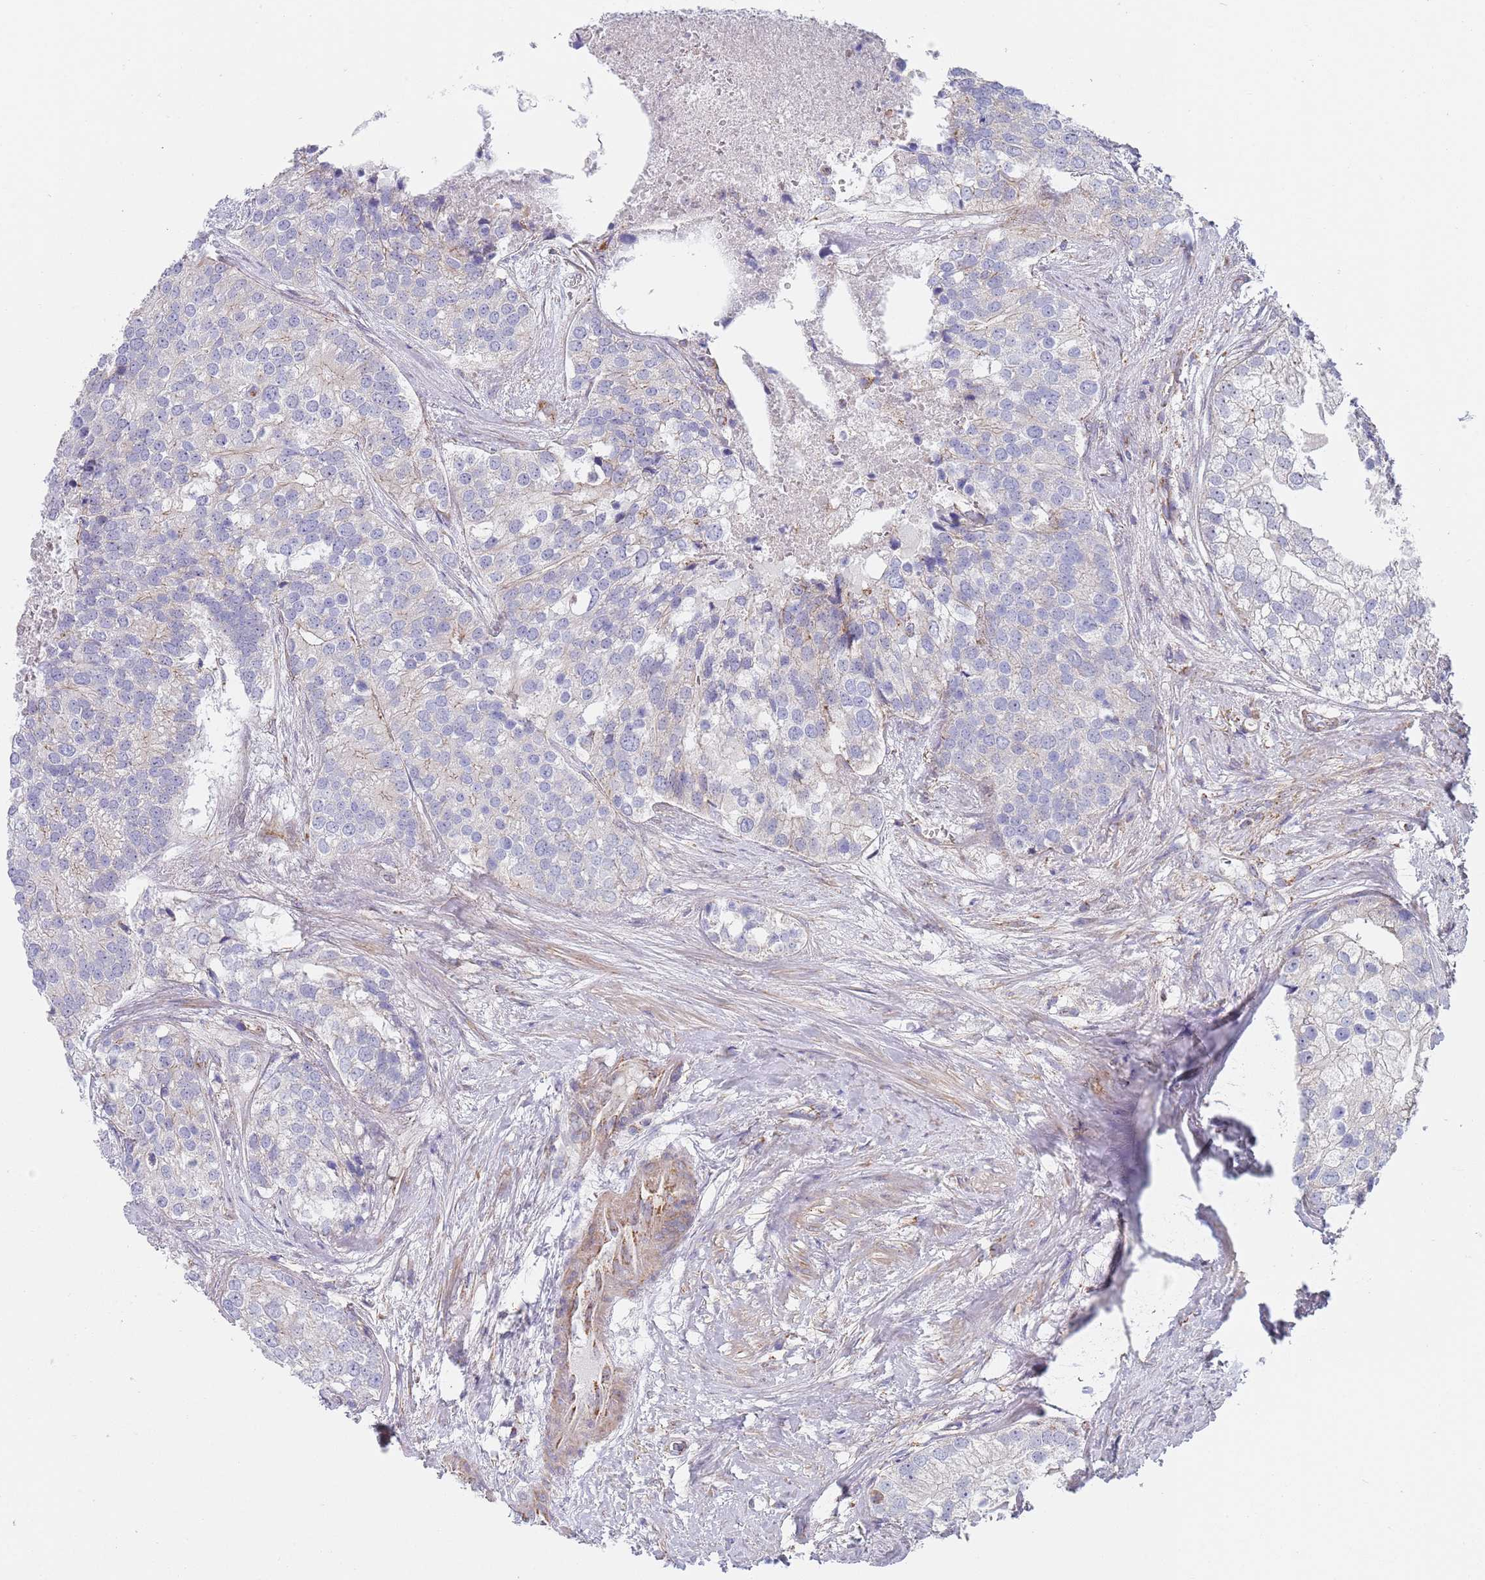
{"staining": {"intensity": "negative", "quantity": "none", "location": "none"}, "tissue": "prostate cancer", "cell_type": "Tumor cells", "image_type": "cancer", "snomed": [{"axis": "morphology", "description": "Adenocarcinoma, High grade"}, {"axis": "topography", "description": "Prostate"}], "caption": "This is an immunohistochemistry (IHC) photomicrograph of prostate cancer (high-grade adenocarcinoma). There is no positivity in tumor cells.", "gene": "PWWP3A", "patient": {"sex": "male", "age": 62}}